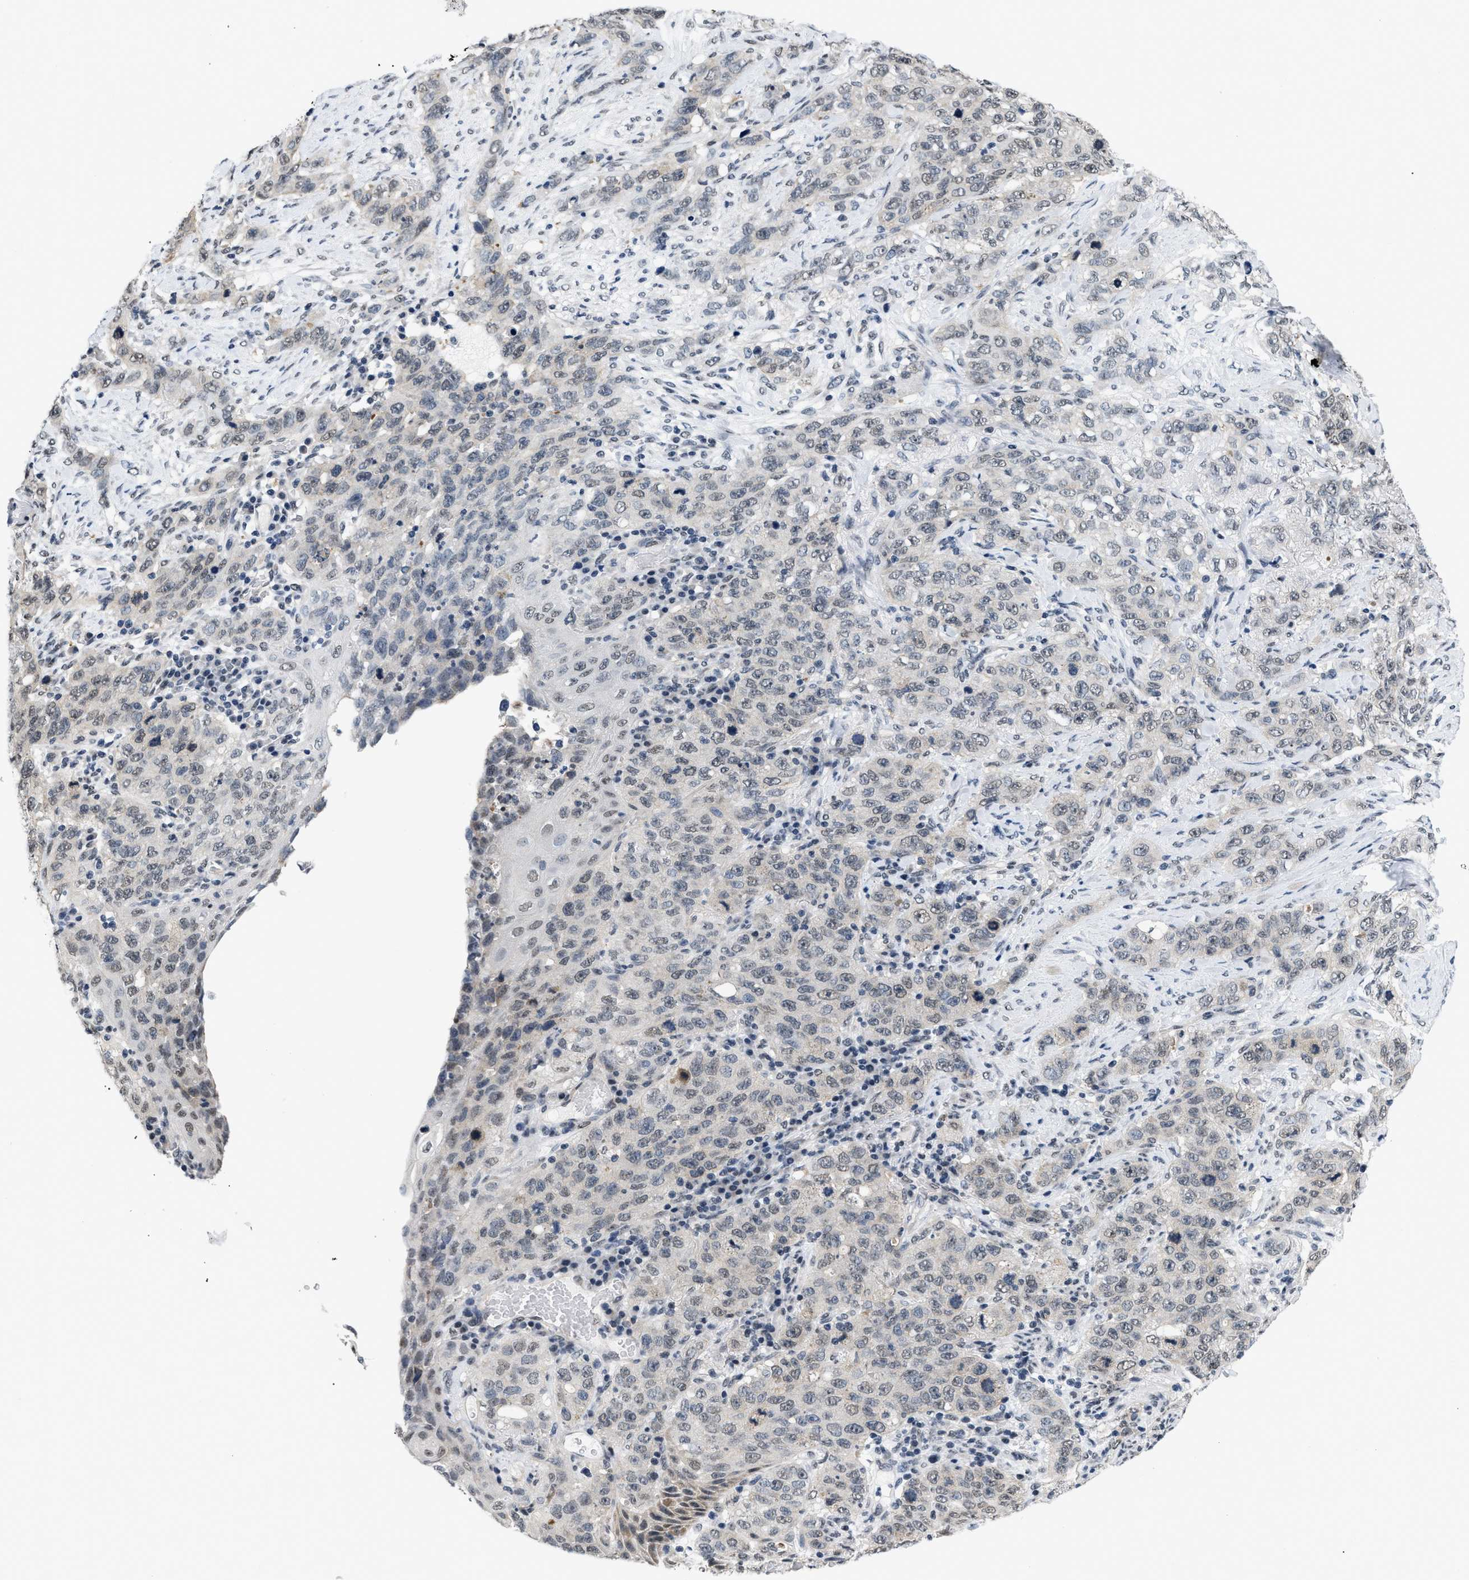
{"staining": {"intensity": "negative", "quantity": "none", "location": "none"}, "tissue": "stomach cancer", "cell_type": "Tumor cells", "image_type": "cancer", "snomed": [{"axis": "morphology", "description": "Adenocarcinoma, NOS"}, {"axis": "topography", "description": "Stomach"}], "caption": "Immunohistochemistry (IHC) of stomach cancer (adenocarcinoma) demonstrates no expression in tumor cells.", "gene": "RAF1", "patient": {"sex": "male", "age": 48}}